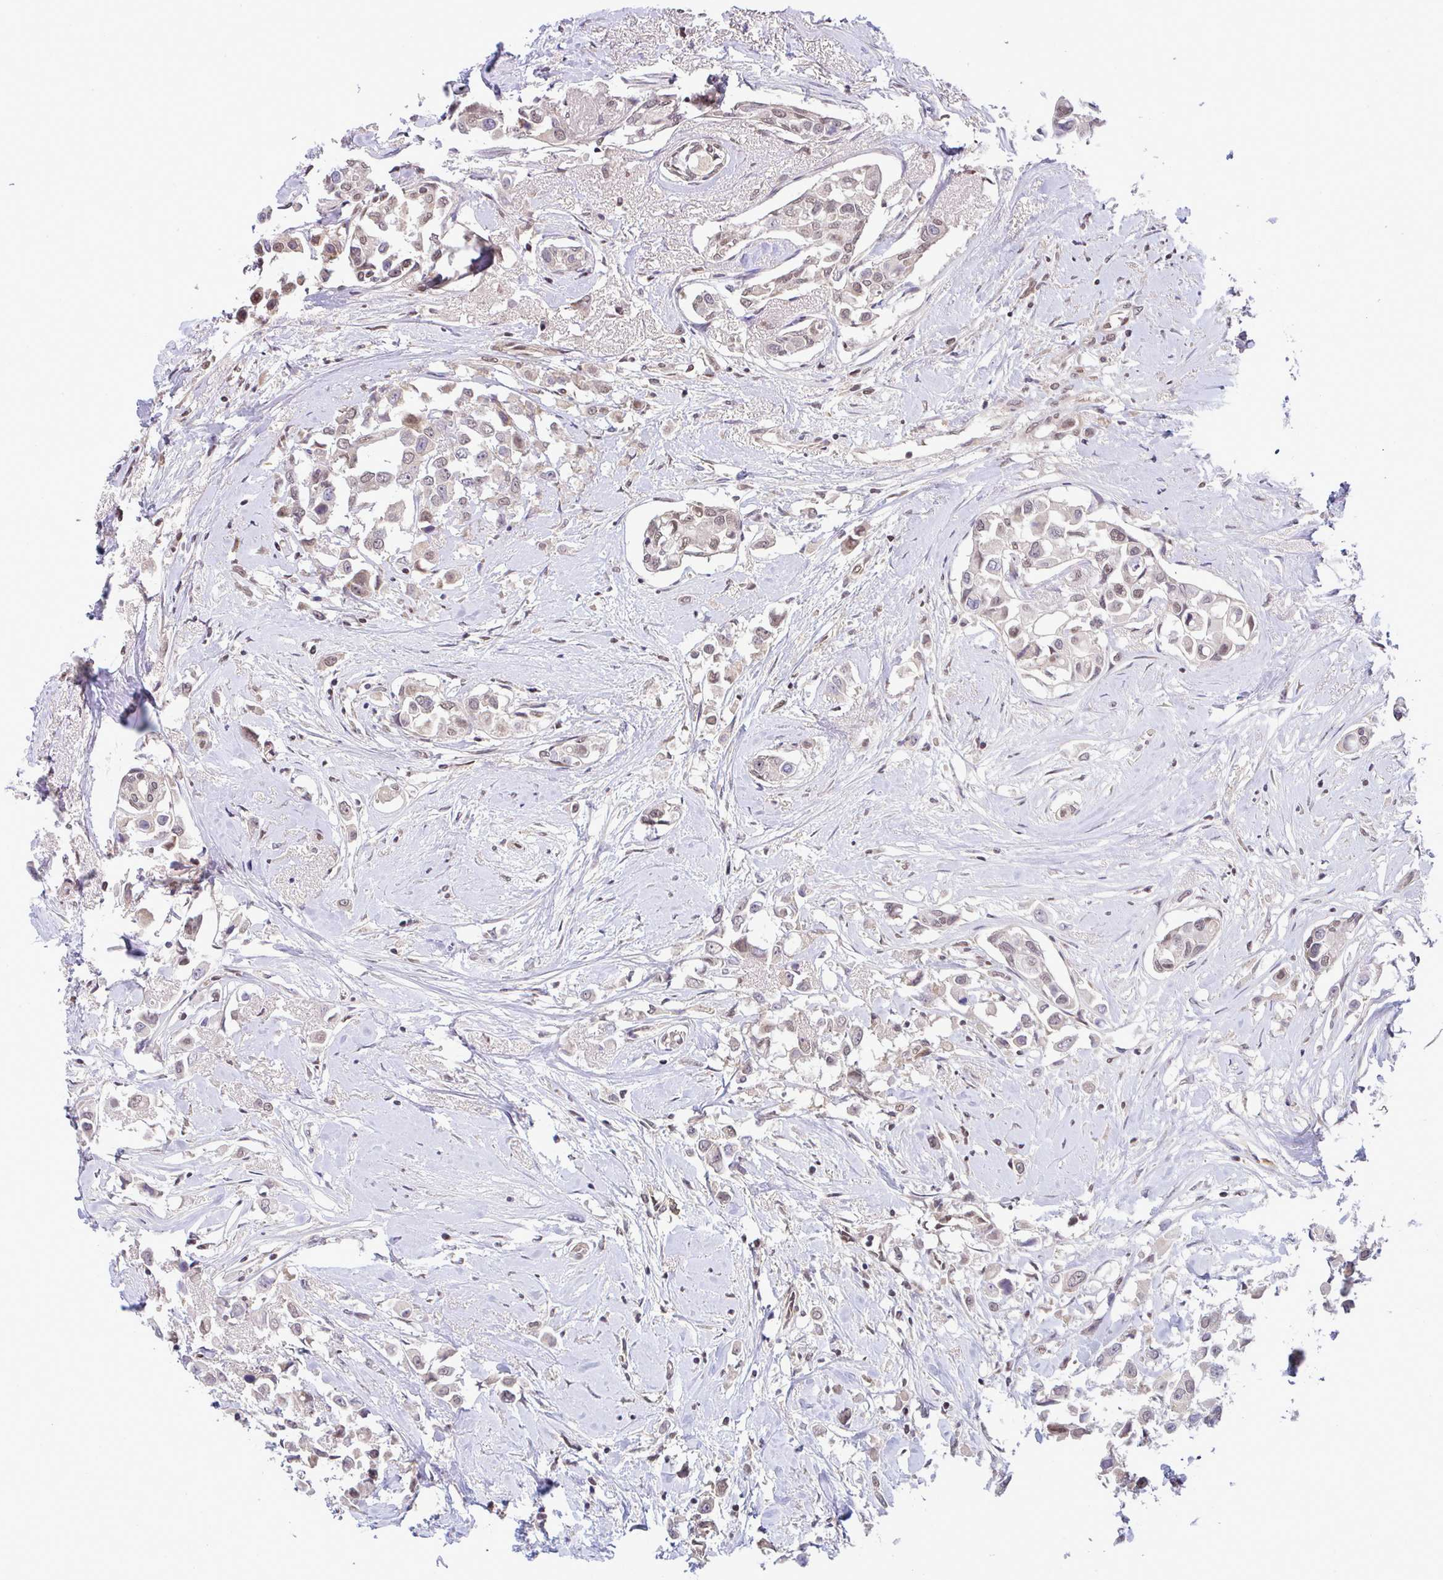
{"staining": {"intensity": "weak", "quantity": "25%-75%", "location": "nuclear"}, "tissue": "breast cancer", "cell_type": "Tumor cells", "image_type": "cancer", "snomed": [{"axis": "morphology", "description": "Duct carcinoma"}, {"axis": "topography", "description": "Breast"}], "caption": "Breast infiltrating ductal carcinoma stained with immunohistochemistry displays weak nuclear positivity in approximately 25%-75% of tumor cells.", "gene": "C9orf64", "patient": {"sex": "female", "age": 61}}